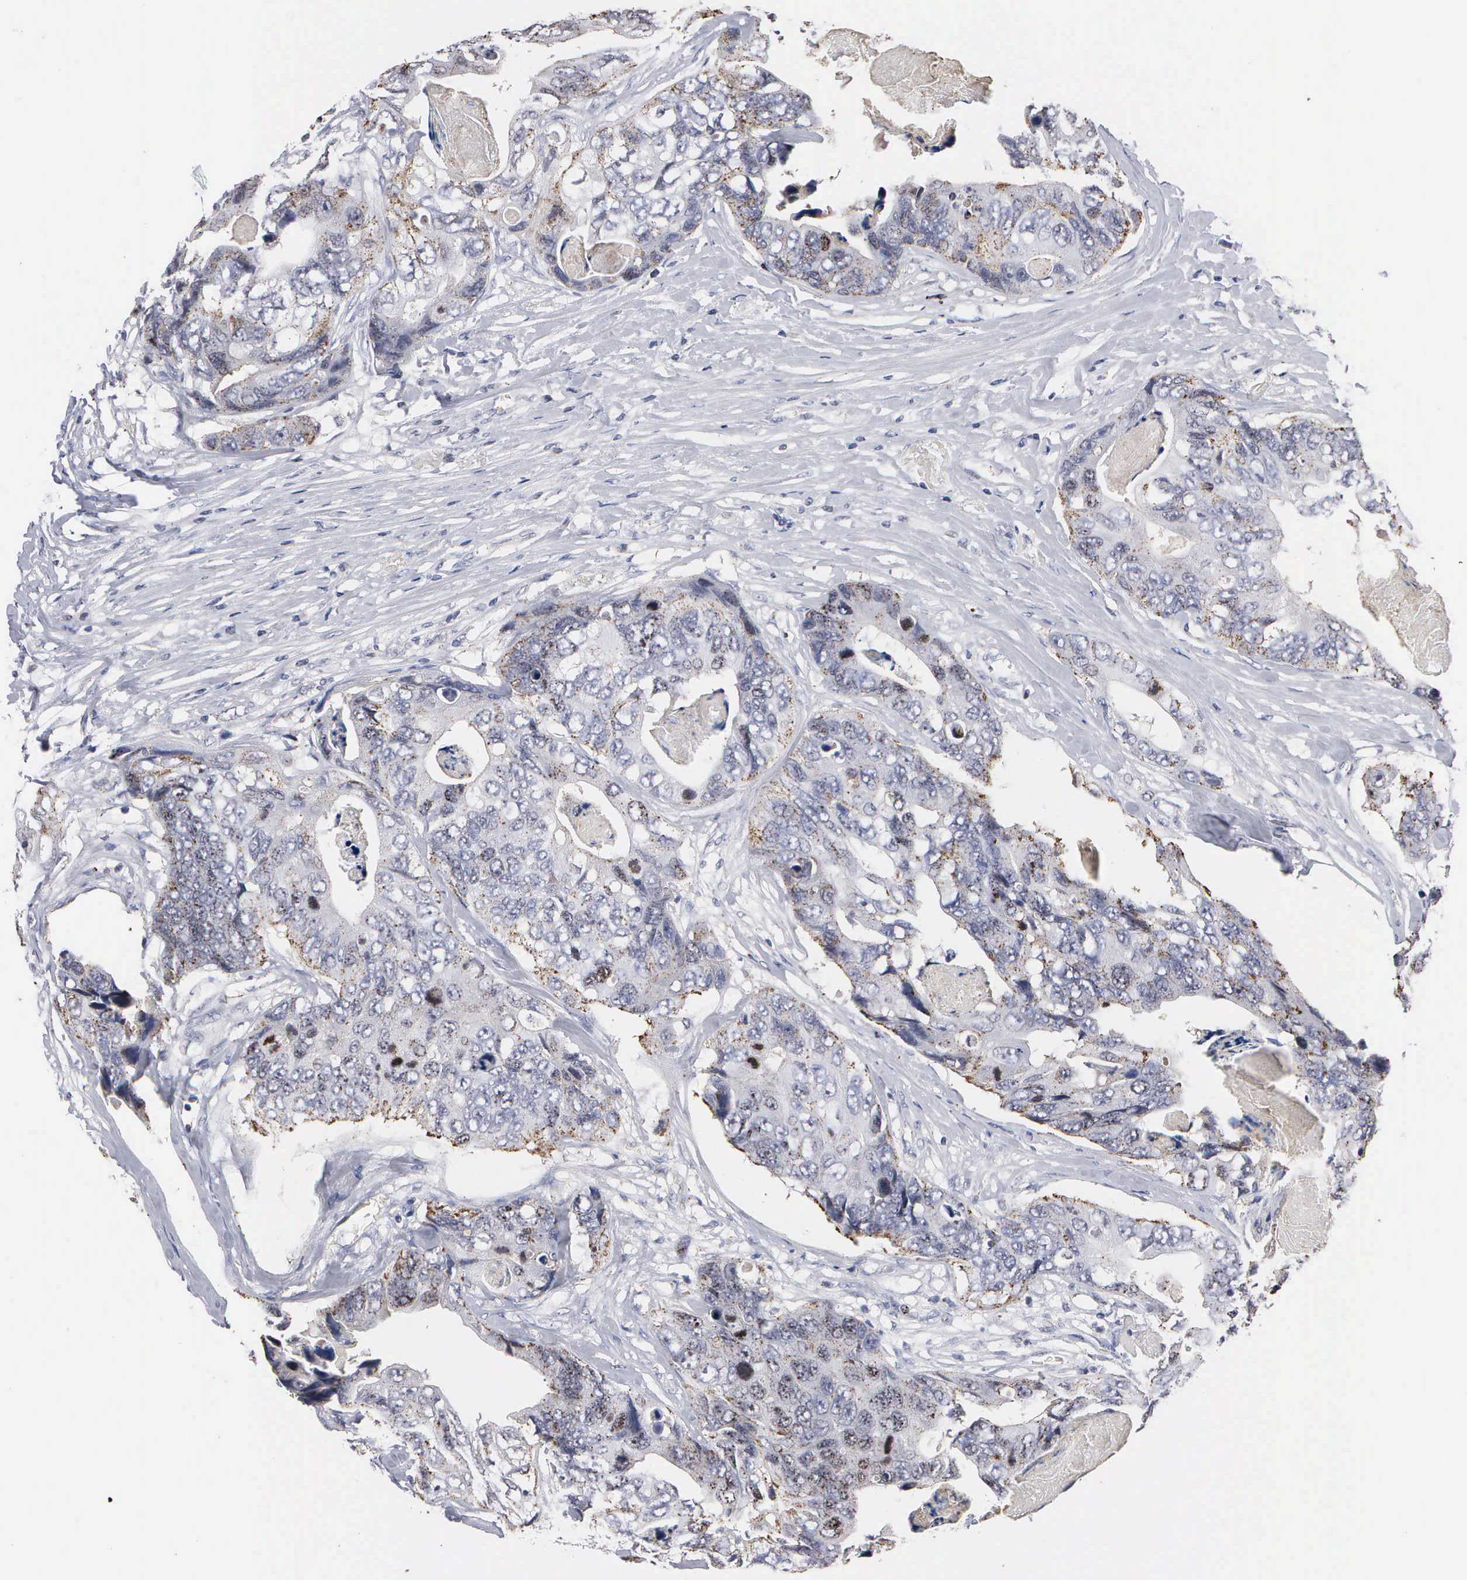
{"staining": {"intensity": "weak", "quantity": "25%-75%", "location": "cytoplasmic/membranous"}, "tissue": "colorectal cancer", "cell_type": "Tumor cells", "image_type": "cancer", "snomed": [{"axis": "morphology", "description": "Adenocarcinoma, NOS"}, {"axis": "topography", "description": "Colon"}], "caption": "About 25%-75% of tumor cells in adenocarcinoma (colorectal) exhibit weak cytoplasmic/membranous protein staining as visualized by brown immunohistochemical staining.", "gene": "KDM6A", "patient": {"sex": "female", "age": 86}}